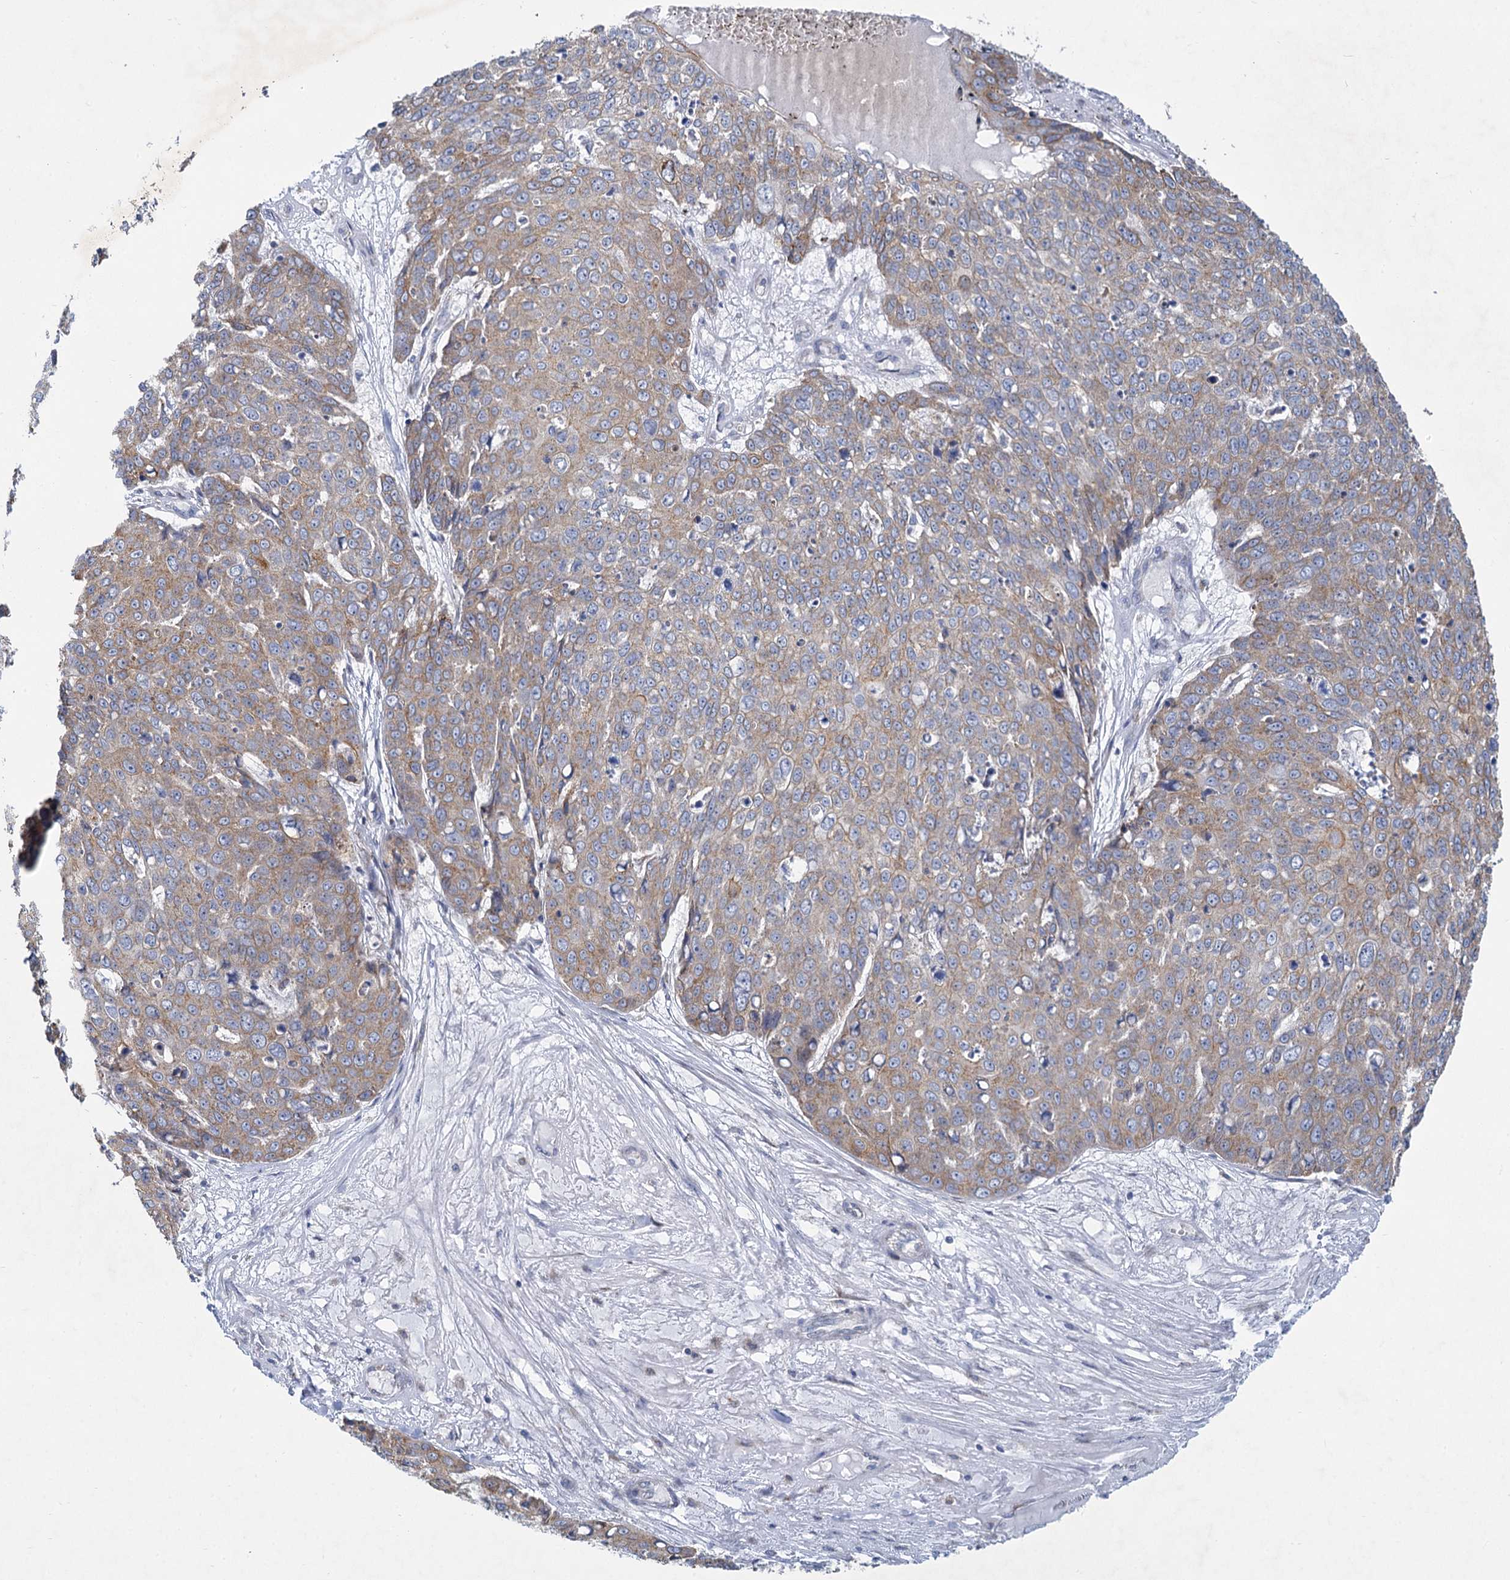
{"staining": {"intensity": "weak", "quantity": ">75%", "location": "cytoplasmic/membranous"}, "tissue": "skin cancer", "cell_type": "Tumor cells", "image_type": "cancer", "snomed": [{"axis": "morphology", "description": "Squamous cell carcinoma, NOS"}, {"axis": "topography", "description": "Skin"}], "caption": "Skin cancer (squamous cell carcinoma) stained with a protein marker exhibits weak staining in tumor cells.", "gene": "PRSS35", "patient": {"sex": "male", "age": 71}}